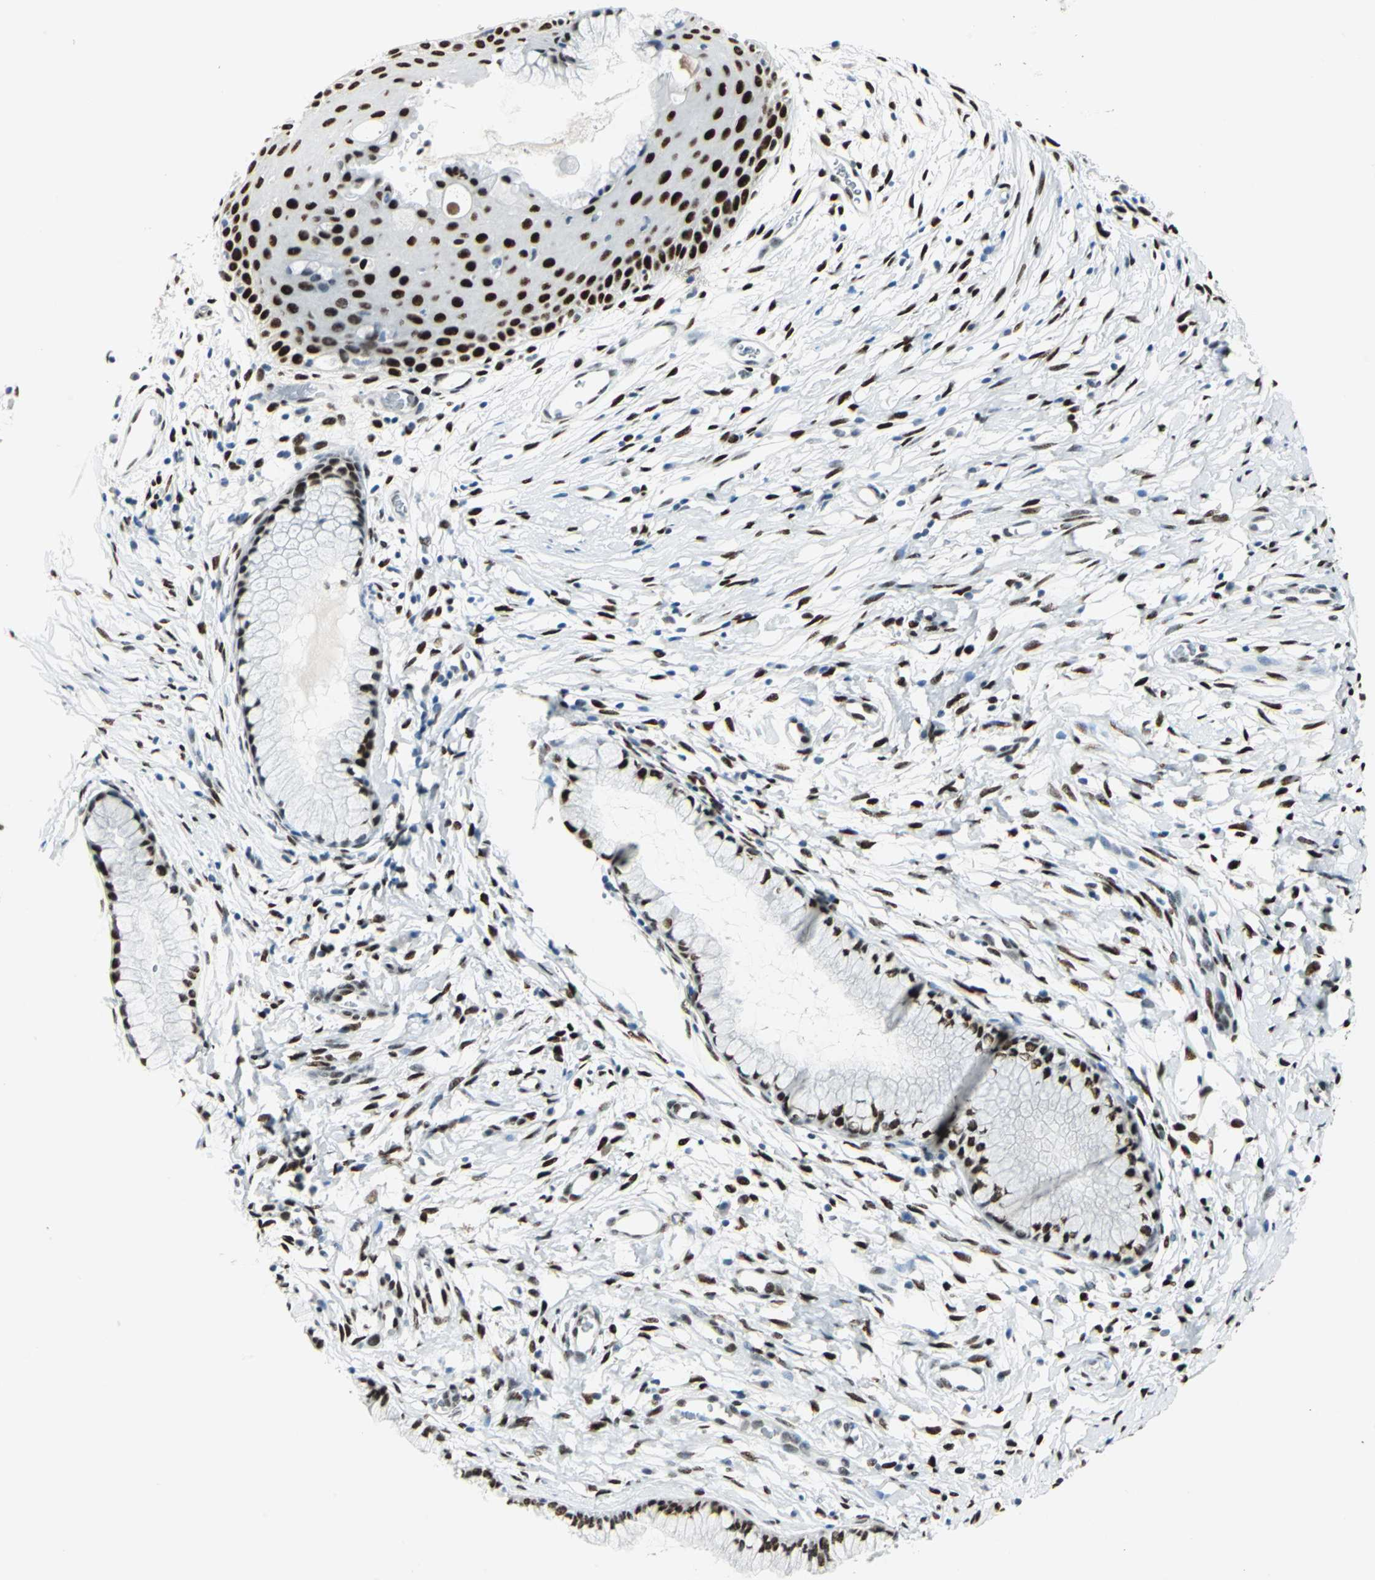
{"staining": {"intensity": "strong", "quantity": ">75%", "location": "nuclear"}, "tissue": "cervix", "cell_type": "Glandular cells", "image_type": "normal", "snomed": [{"axis": "morphology", "description": "Normal tissue, NOS"}, {"axis": "topography", "description": "Cervix"}], "caption": "Protein staining displays strong nuclear staining in about >75% of glandular cells in normal cervix. Nuclei are stained in blue.", "gene": "MEIS2", "patient": {"sex": "female", "age": 39}}